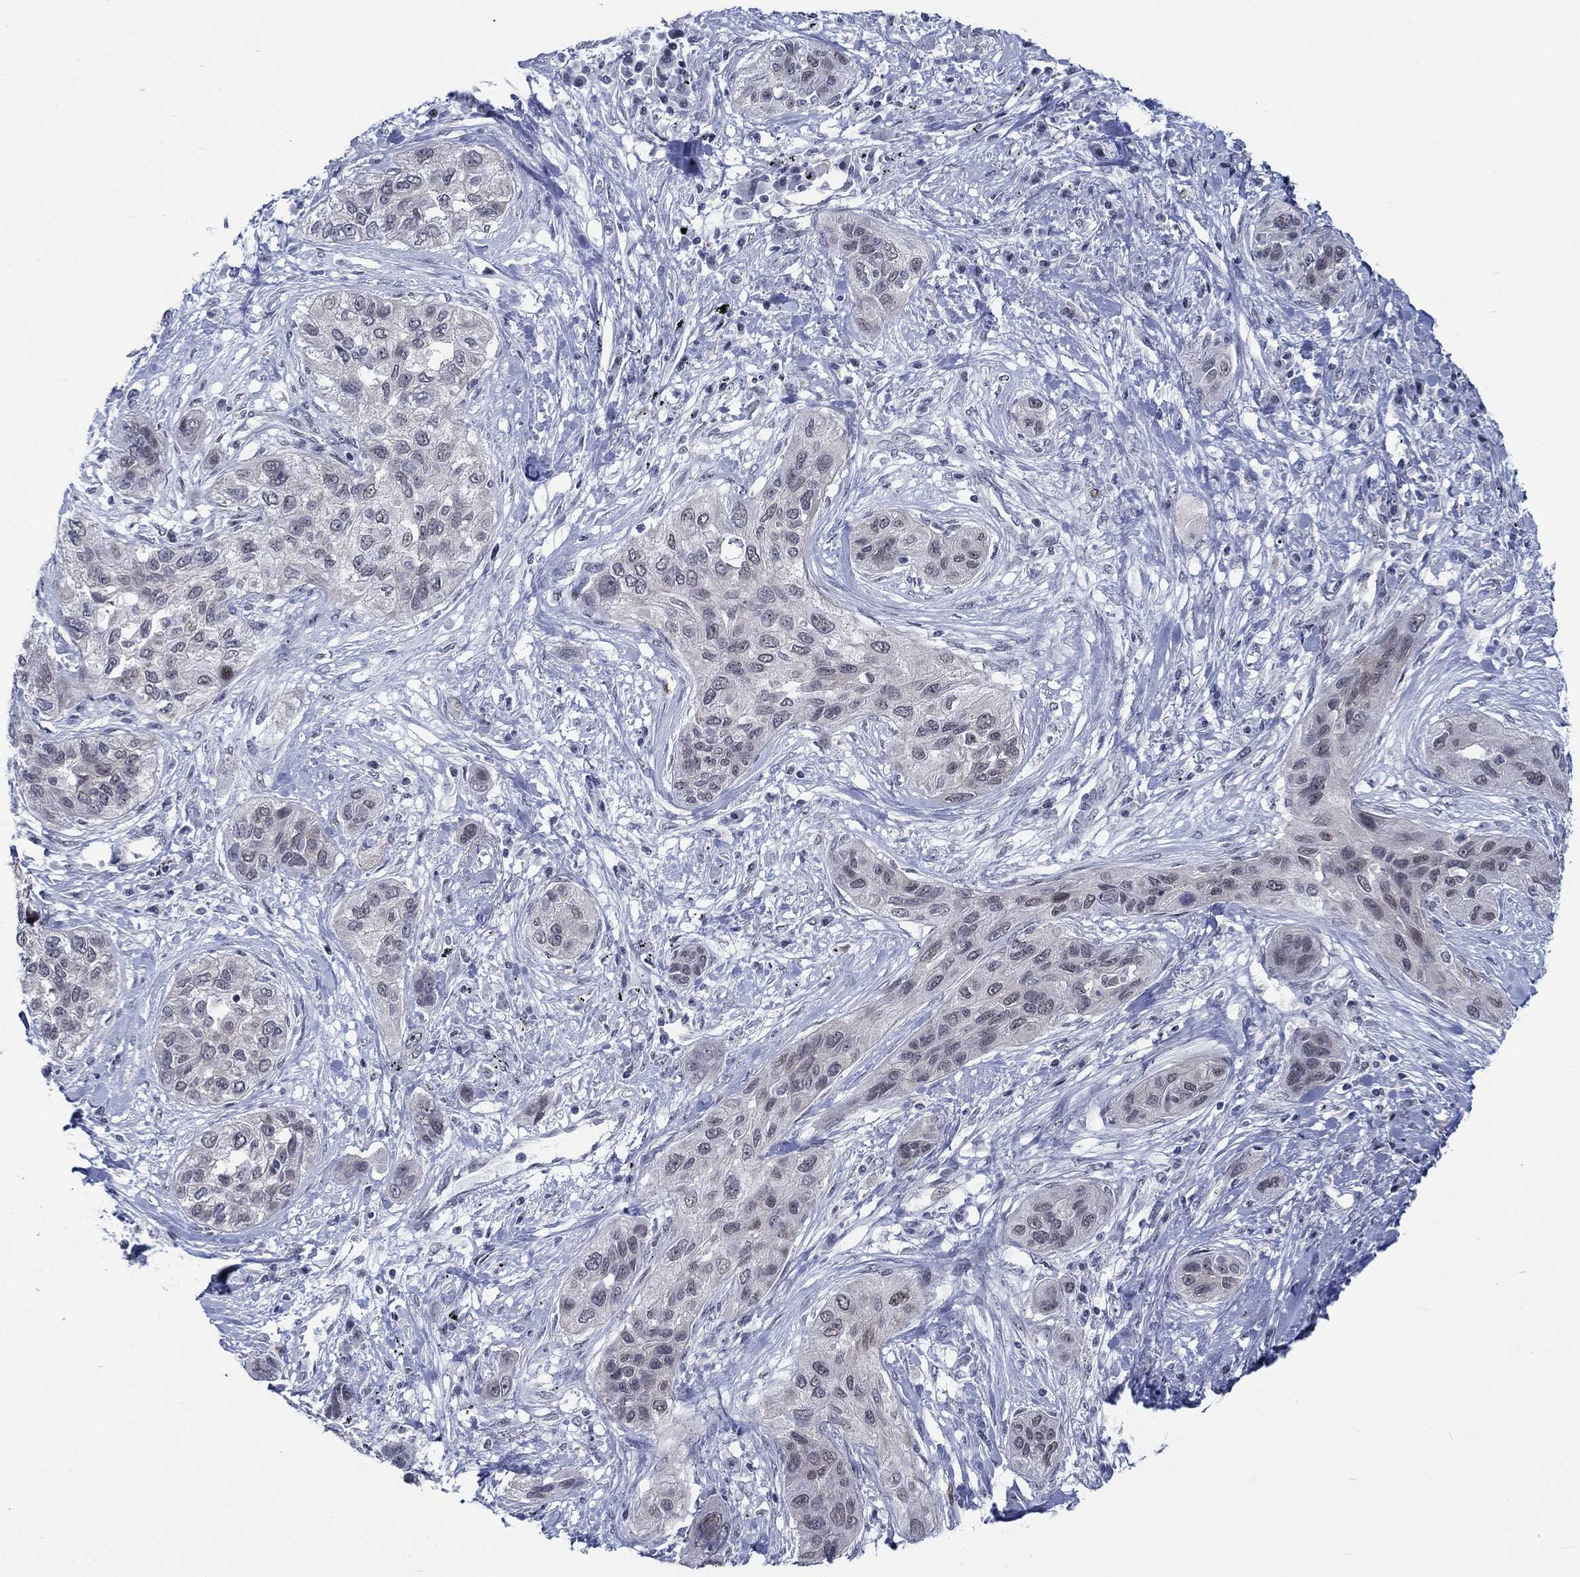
{"staining": {"intensity": "negative", "quantity": "none", "location": "none"}, "tissue": "lung cancer", "cell_type": "Tumor cells", "image_type": "cancer", "snomed": [{"axis": "morphology", "description": "Squamous cell carcinoma, NOS"}, {"axis": "topography", "description": "Lung"}], "caption": "Human lung squamous cell carcinoma stained for a protein using immunohistochemistry (IHC) reveals no expression in tumor cells.", "gene": "NEU3", "patient": {"sex": "female", "age": 70}}